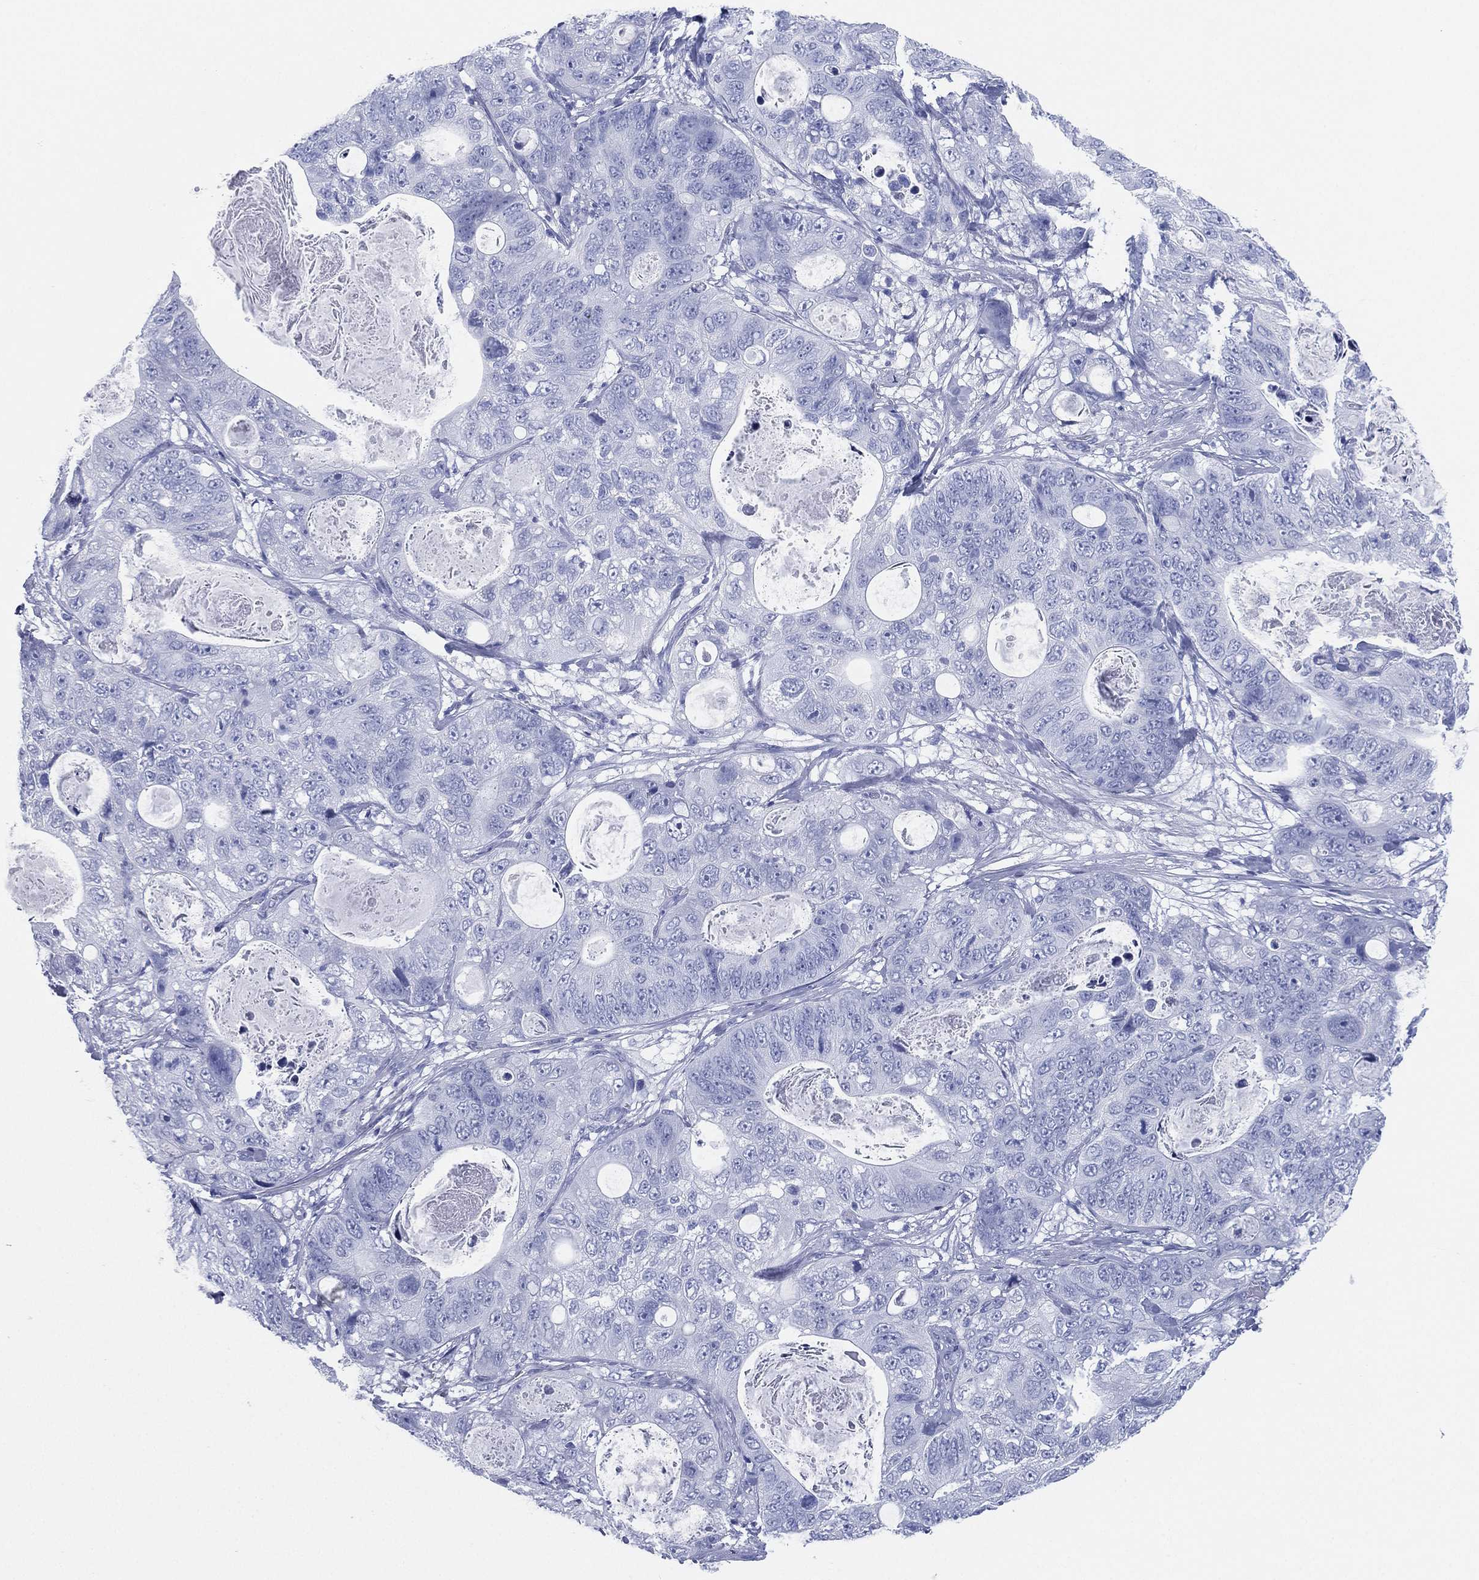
{"staining": {"intensity": "negative", "quantity": "none", "location": "none"}, "tissue": "stomach cancer", "cell_type": "Tumor cells", "image_type": "cancer", "snomed": [{"axis": "morphology", "description": "Normal tissue, NOS"}, {"axis": "morphology", "description": "Adenocarcinoma, NOS"}, {"axis": "topography", "description": "Stomach"}], "caption": "IHC photomicrograph of neoplastic tissue: stomach cancer stained with DAB (3,3'-diaminobenzidine) reveals no significant protein expression in tumor cells.", "gene": "CD79A", "patient": {"sex": "female", "age": 89}}